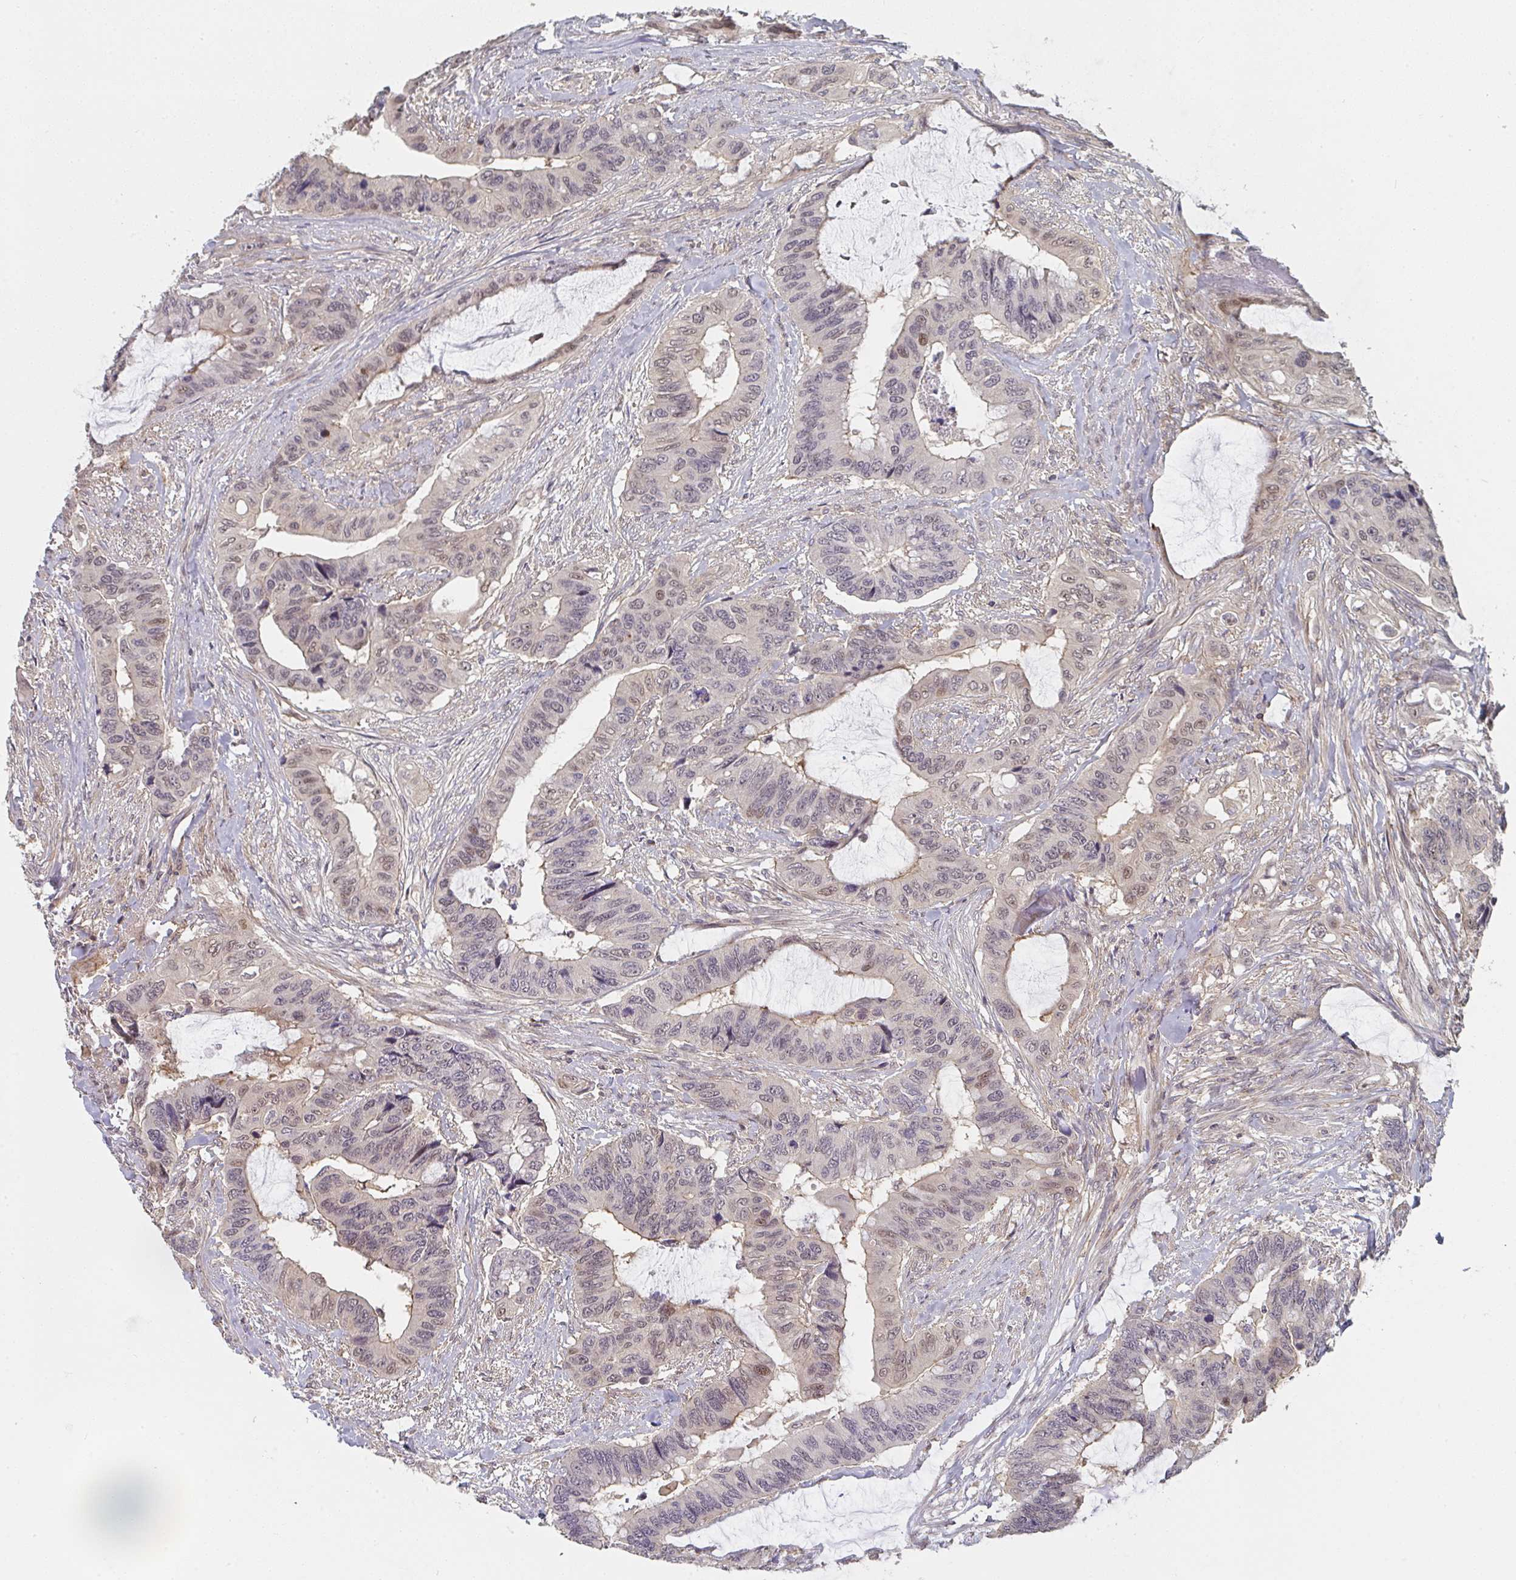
{"staining": {"intensity": "weak", "quantity": "<25%", "location": "nuclear"}, "tissue": "colorectal cancer", "cell_type": "Tumor cells", "image_type": "cancer", "snomed": [{"axis": "morphology", "description": "Adenocarcinoma, NOS"}, {"axis": "topography", "description": "Rectum"}], "caption": "DAB (3,3'-diaminobenzidine) immunohistochemical staining of human colorectal adenocarcinoma reveals no significant staining in tumor cells.", "gene": "RANGRF", "patient": {"sex": "female", "age": 59}}